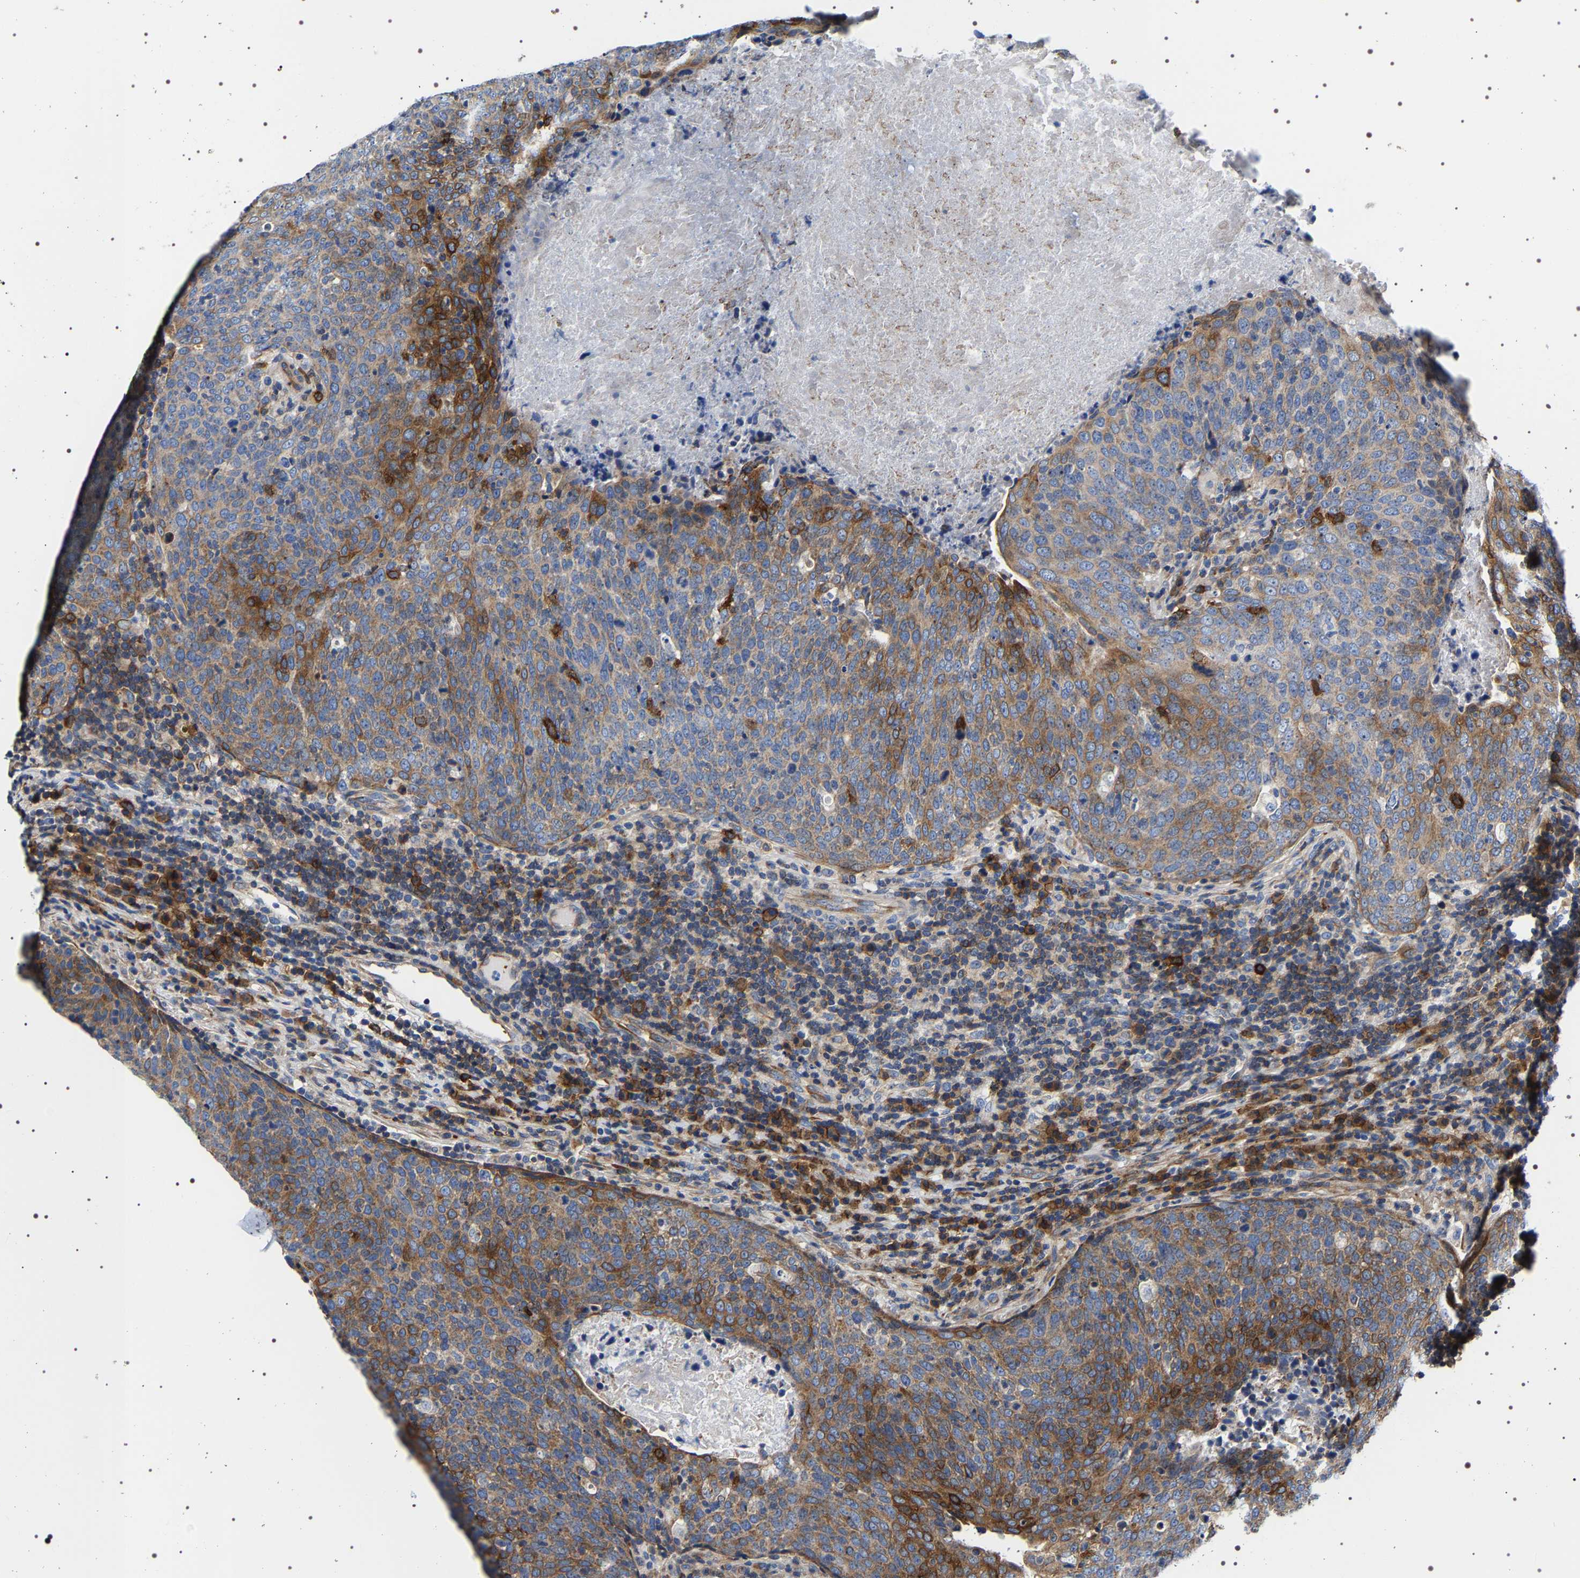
{"staining": {"intensity": "moderate", "quantity": ">75%", "location": "cytoplasmic/membranous"}, "tissue": "head and neck cancer", "cell_type": "Tumor cells", "image_type": "cancer", "snomed": [{"axis": "morphology", "description": "Squamous cell carcinoma, NOS"}, {"axis": "morphology", "description": "Squamous cell carcinoma, metastatic, NOS"}, {"axis": "topography", "description": "Lymph node"}, {"axis": "topography", "description": "Head-Neck"}], "caption": "High-power microscopy captured an immunohistochemistry photomicrograph of squamous cell carcinoma (head and neck), revealing moderate cytoplasmic/membranous expression in approximately >75% of tumor cells. (DAB (3,3'-diaminobenzidine) IHC, brown staining for protein, blue staining for nuclei).", "gene": "SQLE", "patient": {"sex": "male", "age": 62}}